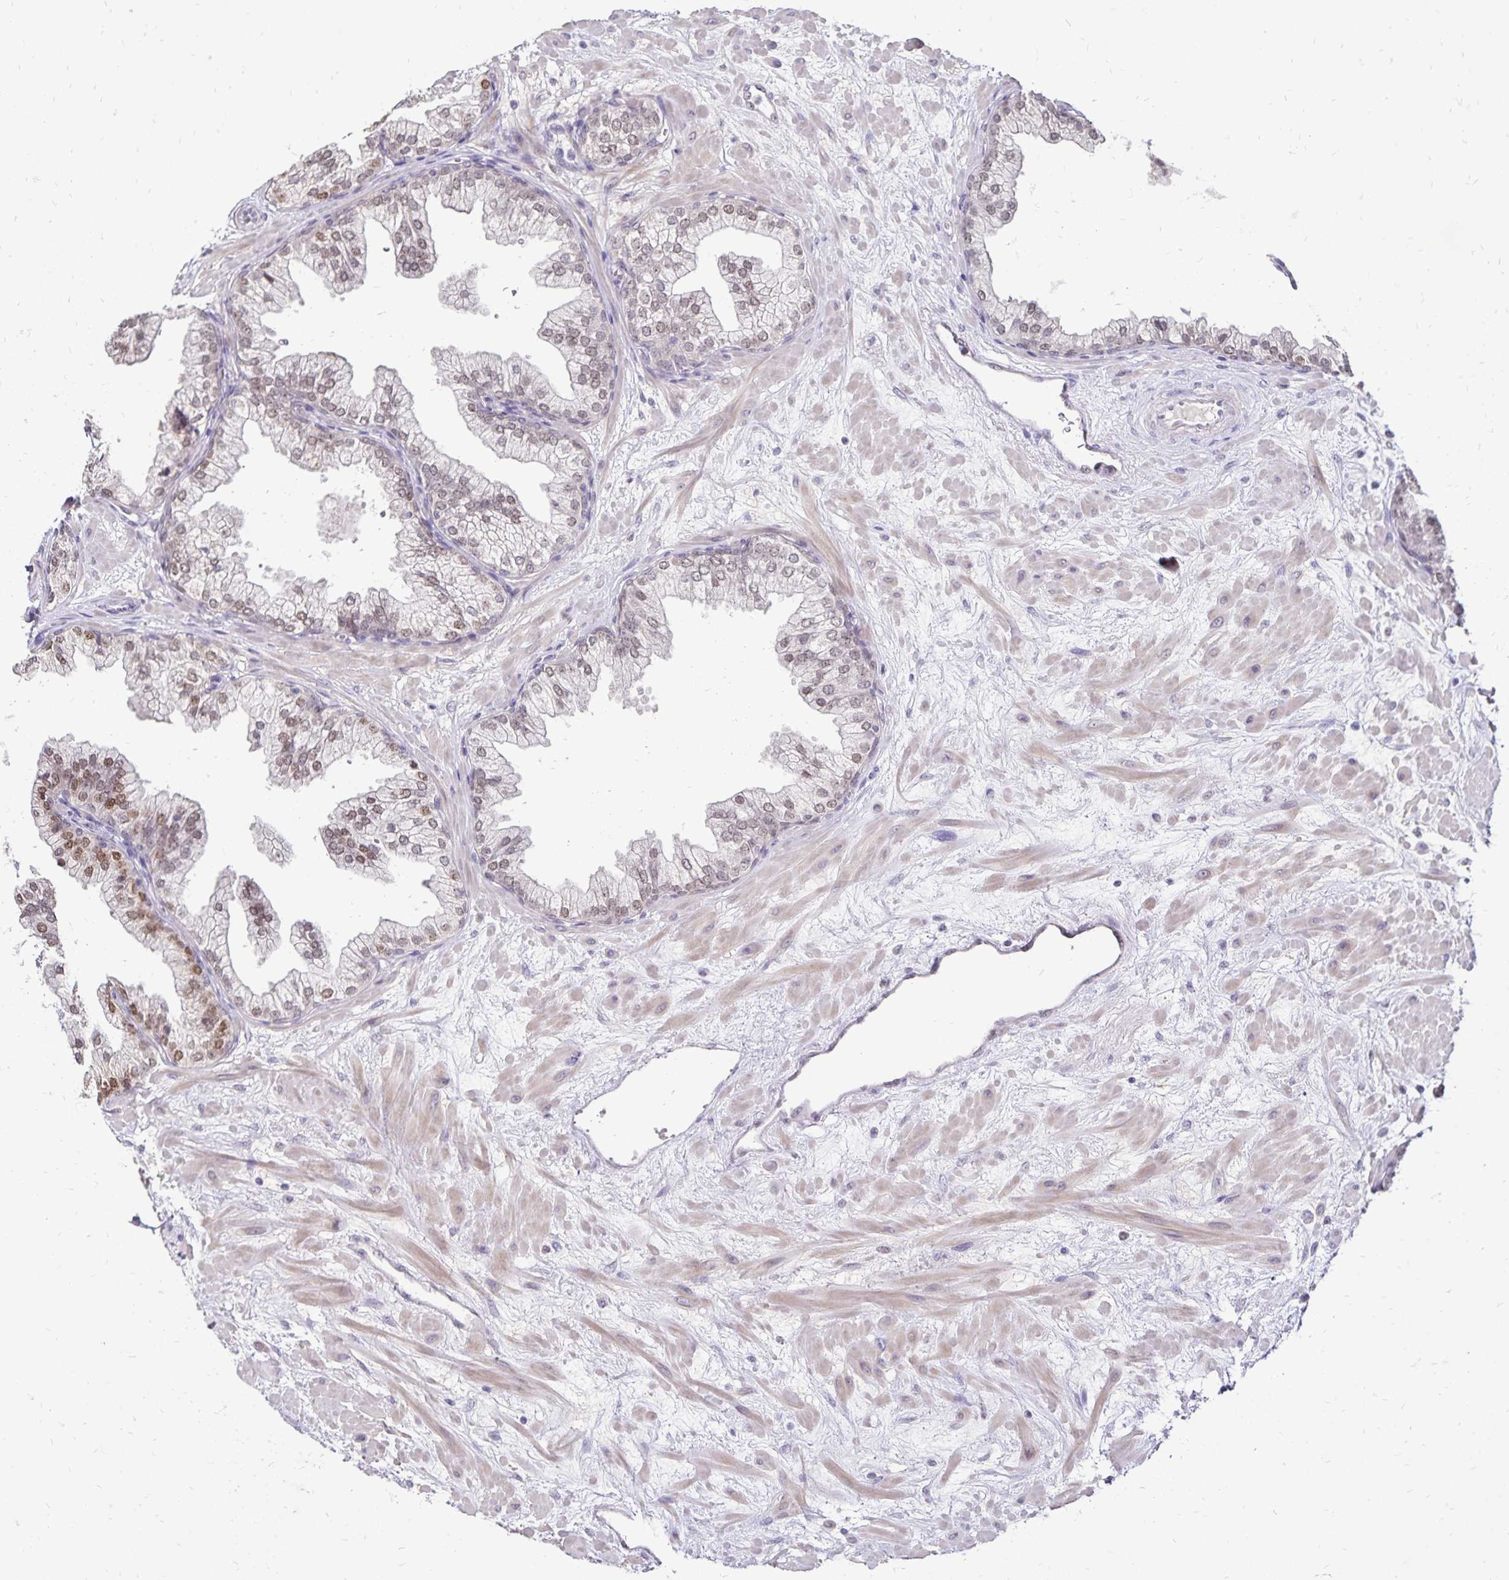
{"staining": {"intensity": "moderate", "quantity": ">75%", "location": "nuclear"}, "tissue": "prostate", "cell_type": "Glandular cells", "image_type": "normal", "snomed": [{"axis": "morphology", "description": "Normal tissue, NOS"}, {"axis": "topography", "description": "Prostate"}, {"axis": "topography", "description": "Peripheral nerve tissue"}], "caption": "Prostate stained with DAB IHC exhibits medium levels of moderate nuclear expression in approximately >75% of glandular cells. The protein is stained brown, and the nuclei are stained in blue (DAB IHC with brightfield microscopy, high magnification).", "gene": "POLB", "patient": {"sex": "male", "age": 61}}